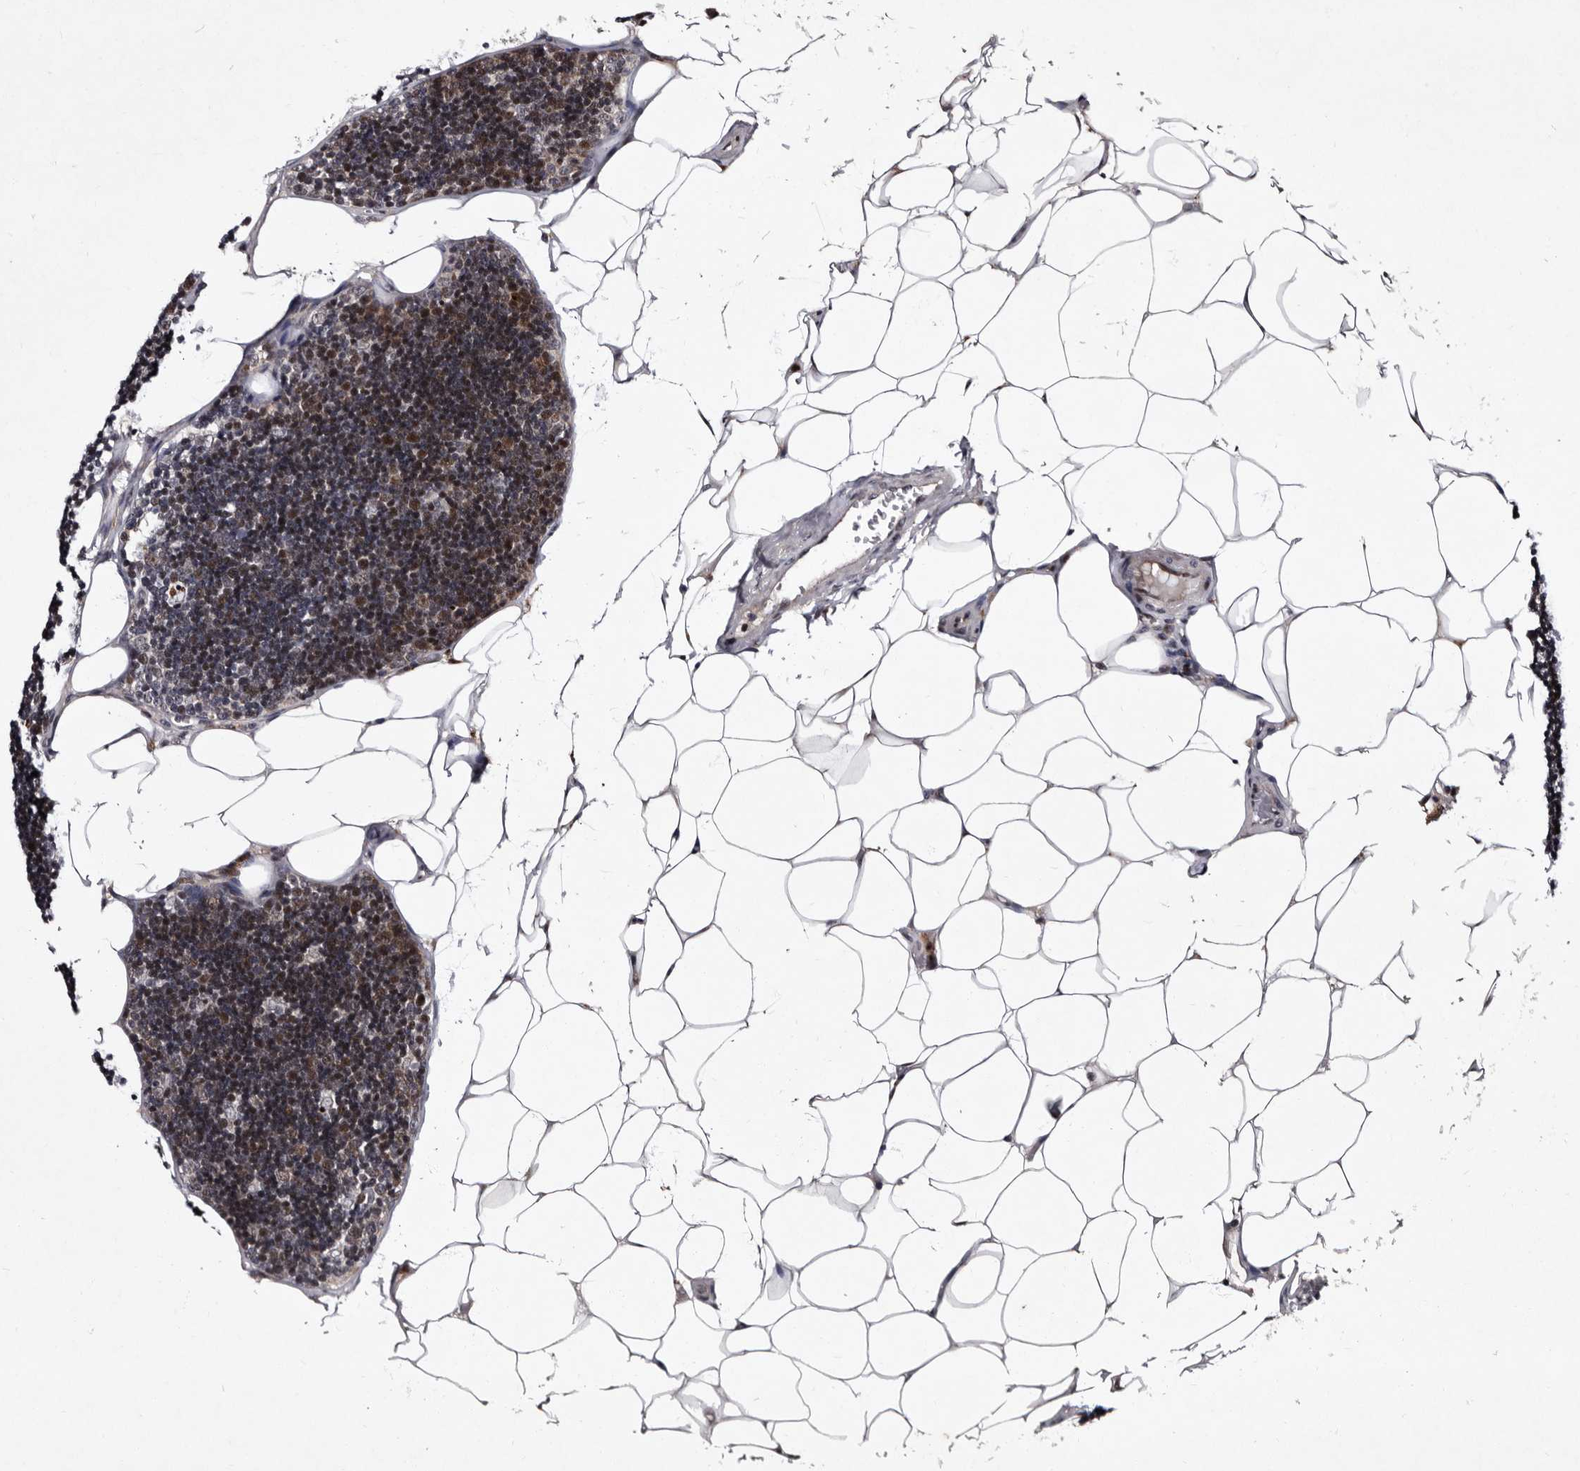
{"staining": {"intensity": "moderate", "quantity": "<25%", "location": "nuclear"}, "tissue": "lymph node", "cell_type": "Germinal center cells", "image_type": "normal", "snomed": [{"axis": "morphology", "description": "Normal tissue, NOS"}, {"axis": "topography", "description": "Lymph node"}], "caption": "Protein staining shows moderate nuclear staining in about <25% of germinal center cells in normal lymph node.", "gene": "TNKS", "patient": {"sex": "male", "age": 33}}